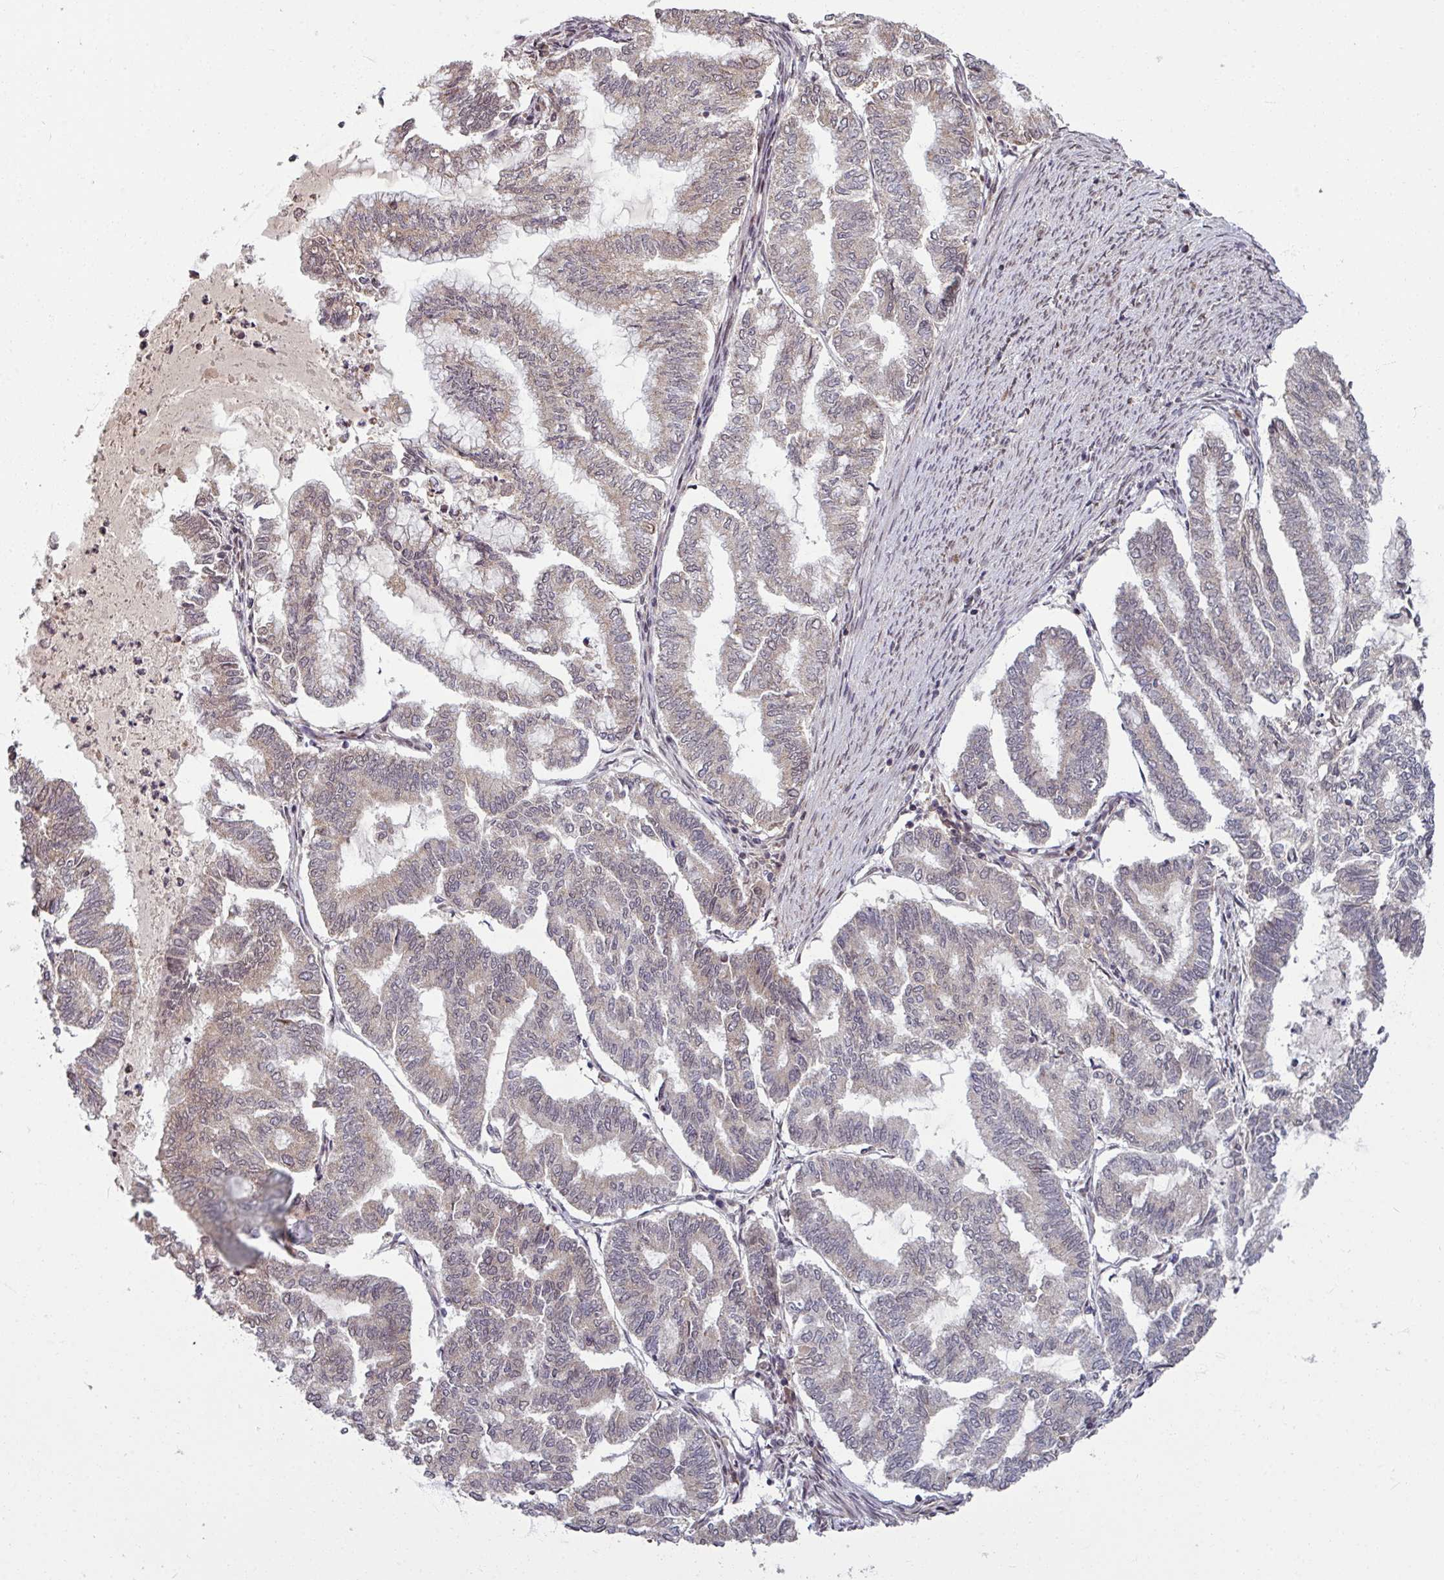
{"staining": {"intensity": "weak", "quantity": "25%-75%", "location": "cytoplasmic/membranous"}, "tissue": "endometrial cancer", "cell_type": "Tumor cells", "image_type": "cancer", "snomed": [{"axis": "morphology", "description": "Adenocarcinoma, NOS"}, {"axis": "topography", "description": "Endometrium"}], "caption": "Immunohistochemistry of human adenocarcinoma (endometrial) exhibits low levels of weak cytoplasmic/membranous expression in approximately 25%-75% of tumor cells.", "gene": "SWI5", "patient": {"sex": "female", "age": 79}}